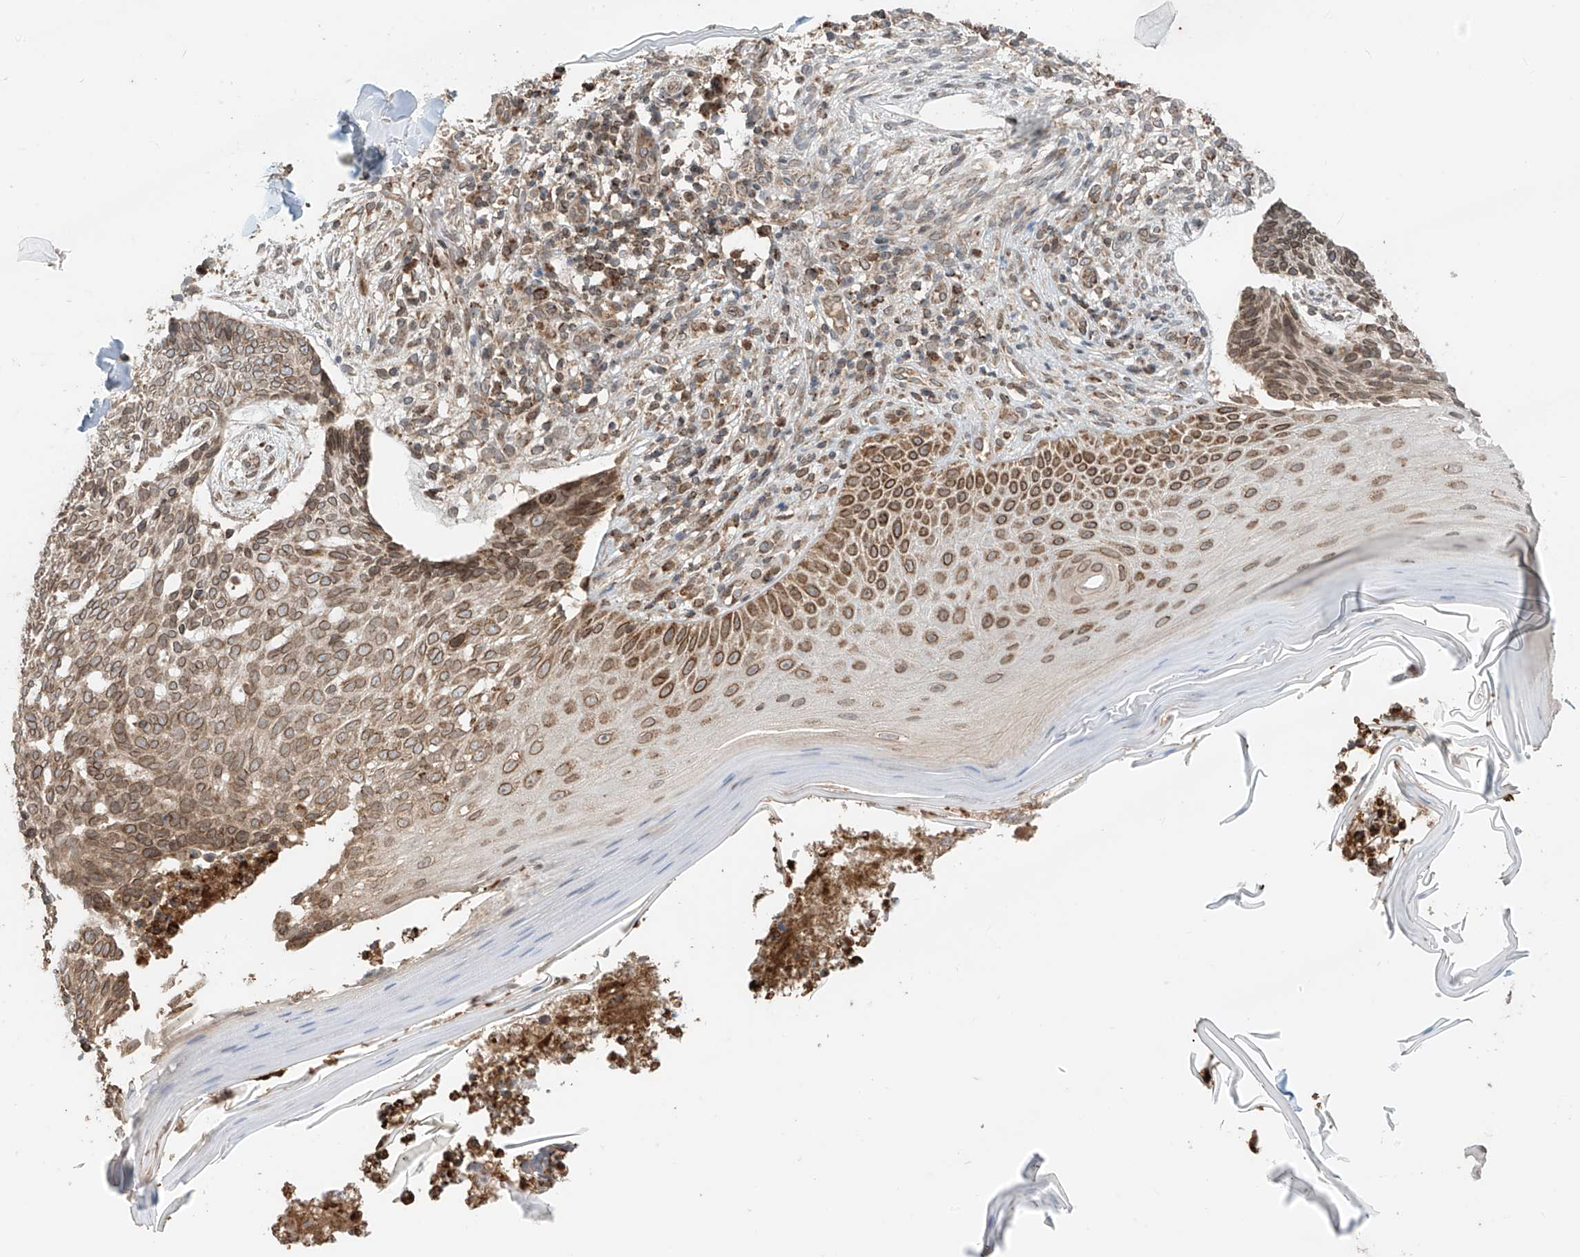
{"staining": {"intensity": "moderate", "quantity": ">75%", "location": "cytoplasmic/membranous"}, "tissue": "skin cancer", "cell_type": "Tumor cells", "image_type": "cancer", "snomed": [{"axis": "morphology", "description": "Normal tissue, NOS"}, {"axis": "morphology", "description": "Basal cell carcinoma"}, {"axis": "topography", "description": "Skin"}], "caption": "Immunohistochemistry (DAB (3,3'-diaminobenzidine)) staining of human skin basal cell carcinoma demonstrates moderate cytoplasmic/membranous protein staining in about >75% of tumor cells. (Stains: DAB in brown, nuclei in blue, Microscopy: brightfield microscopy at high magnification).", "gene": "AHCTF1", "patient": {"sex": "male", "age": 50}}